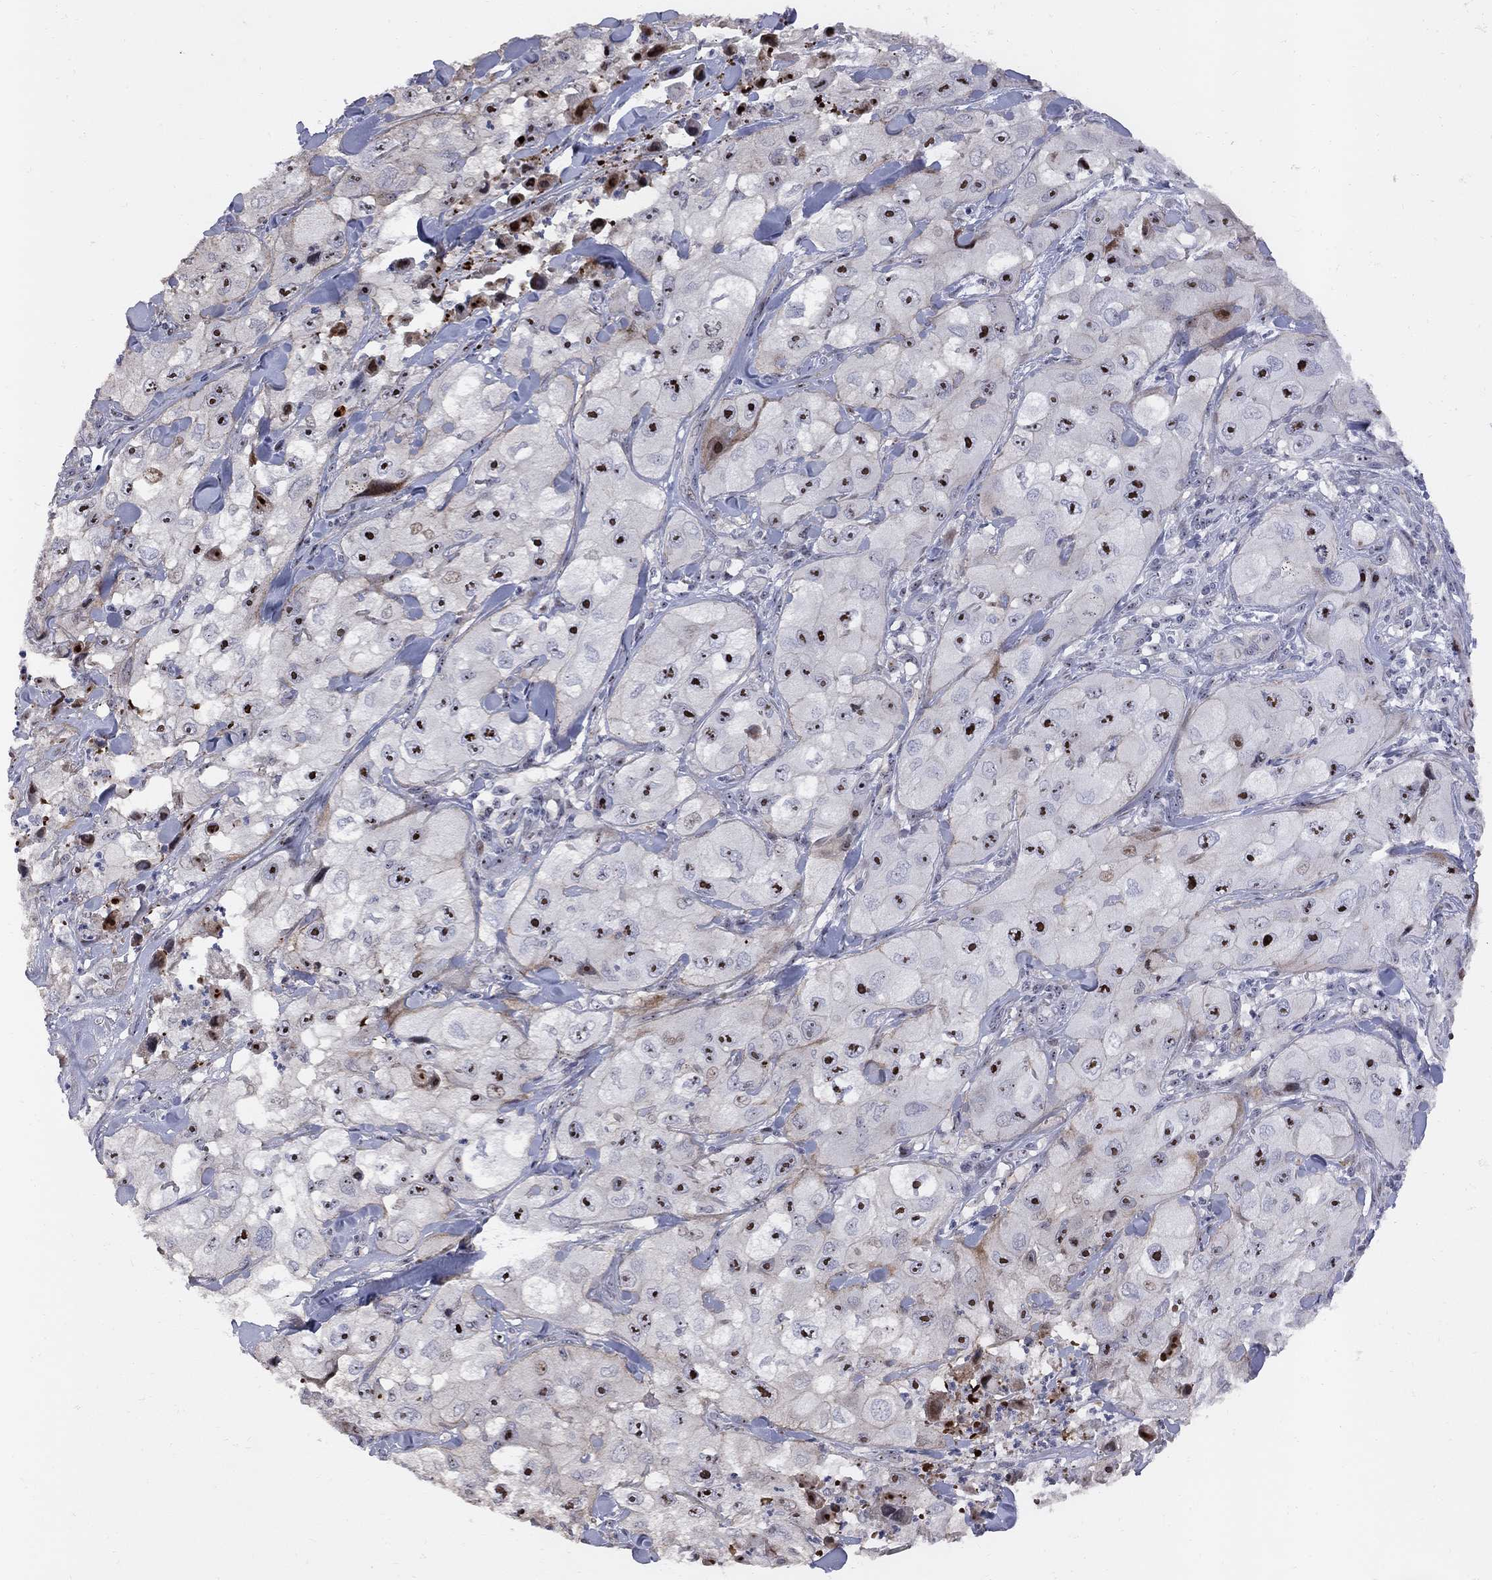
{"staining": {"intensity": "strong", "quantity": ">75%", "location": "nuclear"}, "tissue": "skin cancer", "cell_type": "Tumor cells", "image_type": "cancer", "snomed": [{"axis": "morphology", "description": "Squamous cell carcinoma, NOS"}, {"axis": "topography", "description": "Skin"}, {"axis": "topography", "description": "Subcutis"}], "caption": "This image reveals IHC staining of squamous cell carcinoma (skin), with high strong nuclear positivity in about >75% of tumor cells.", "gene": "DHX33", "patient": {"sex": "male", "age": 73}}